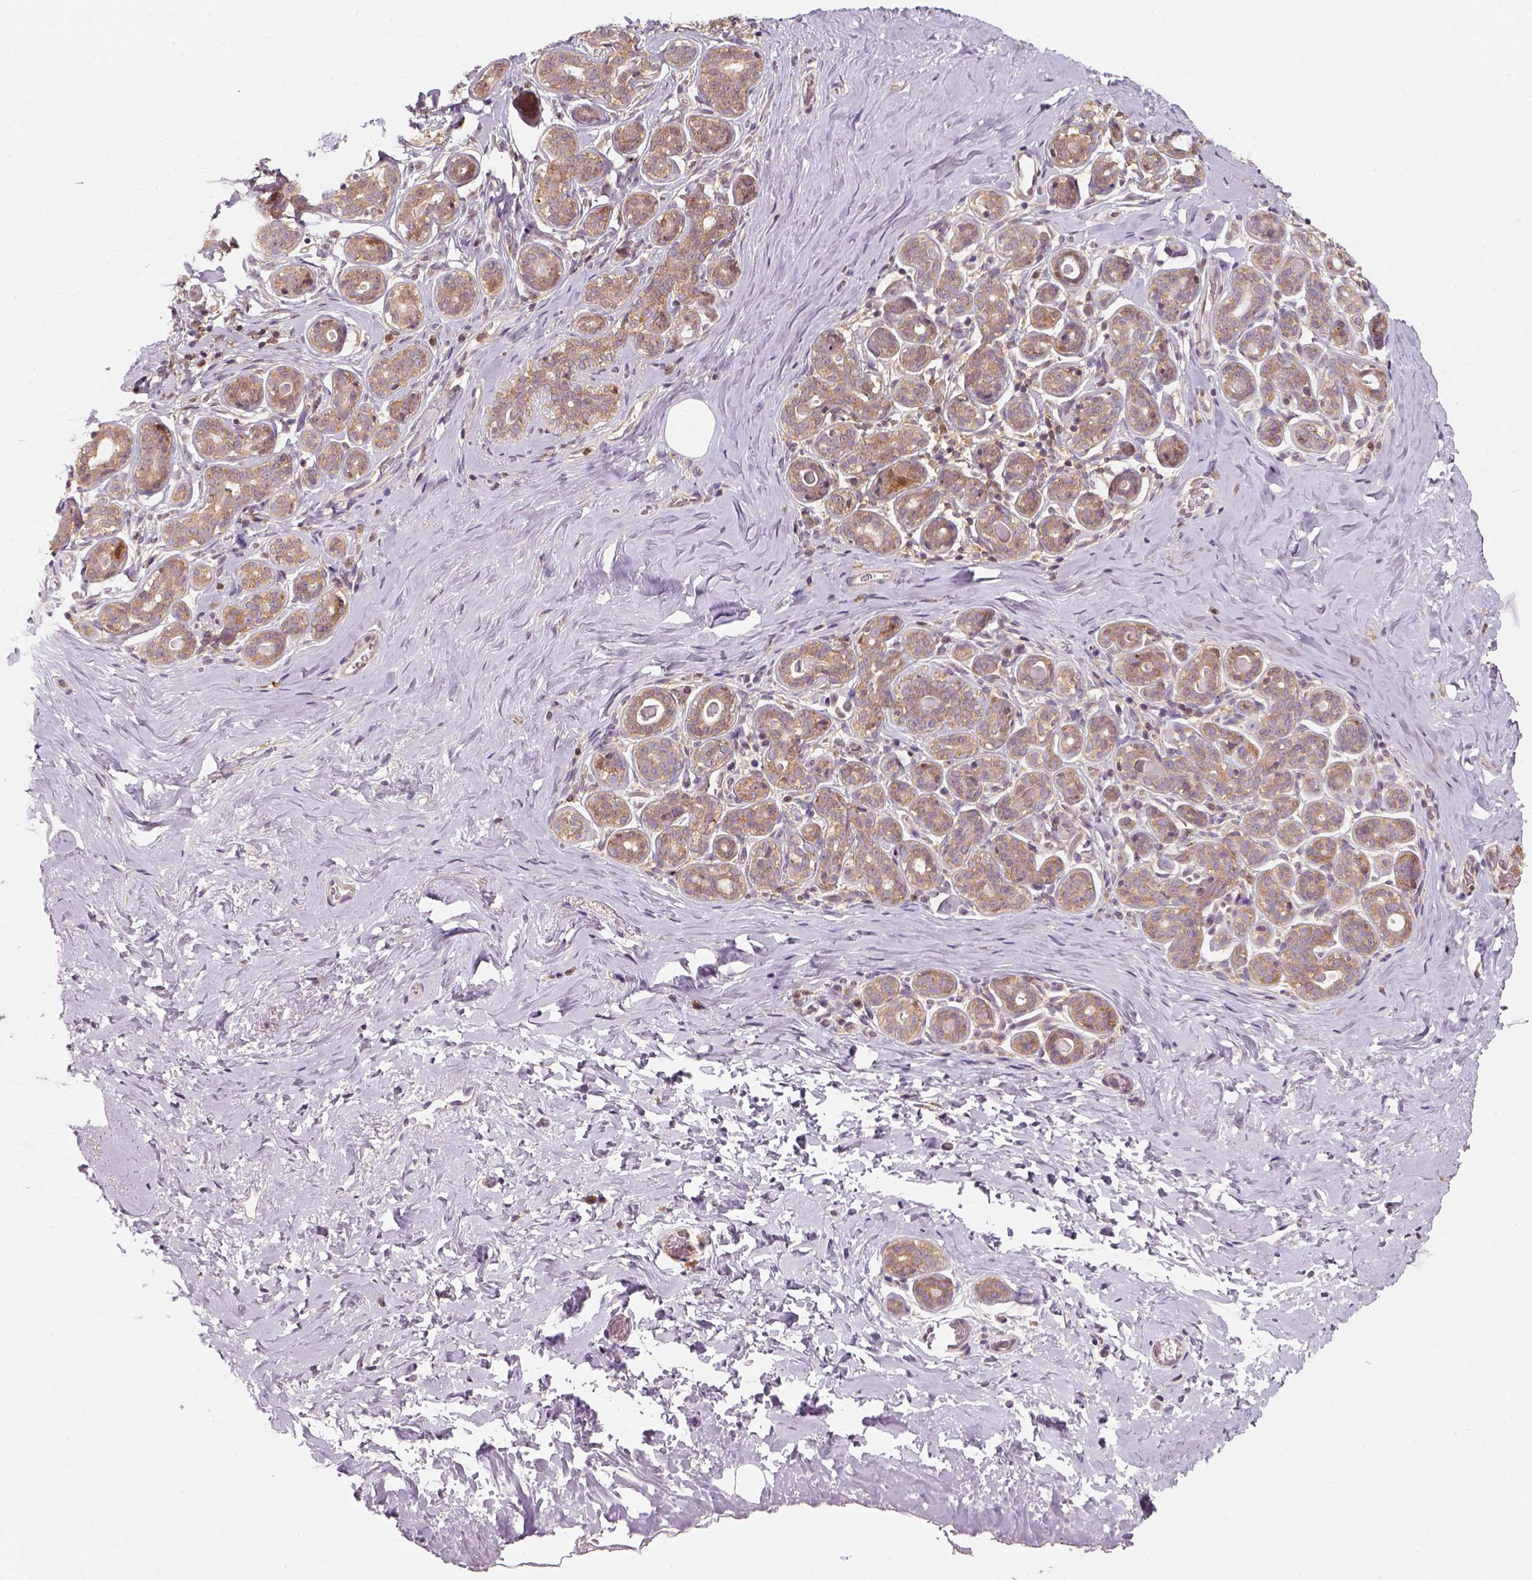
{"staining": {"intensity": "negative", "quantity": "none", "location": "none"}, "tissue": "breast", "cell_type": "Adipocytes", "image_type": "normal", "snomed": [{"axis": "morphology", "description": "Normal tissue, NOS"}, {"axis": "topography", "description": "Skin"}, {"axis": "topography", "description": "Breast"}], "caption": "A histopathology image of breast stained for a protein displays no brown staining in adipocytes.", "gene": "SQSTM1", "patient": {"sex": "female", "age": 43}}